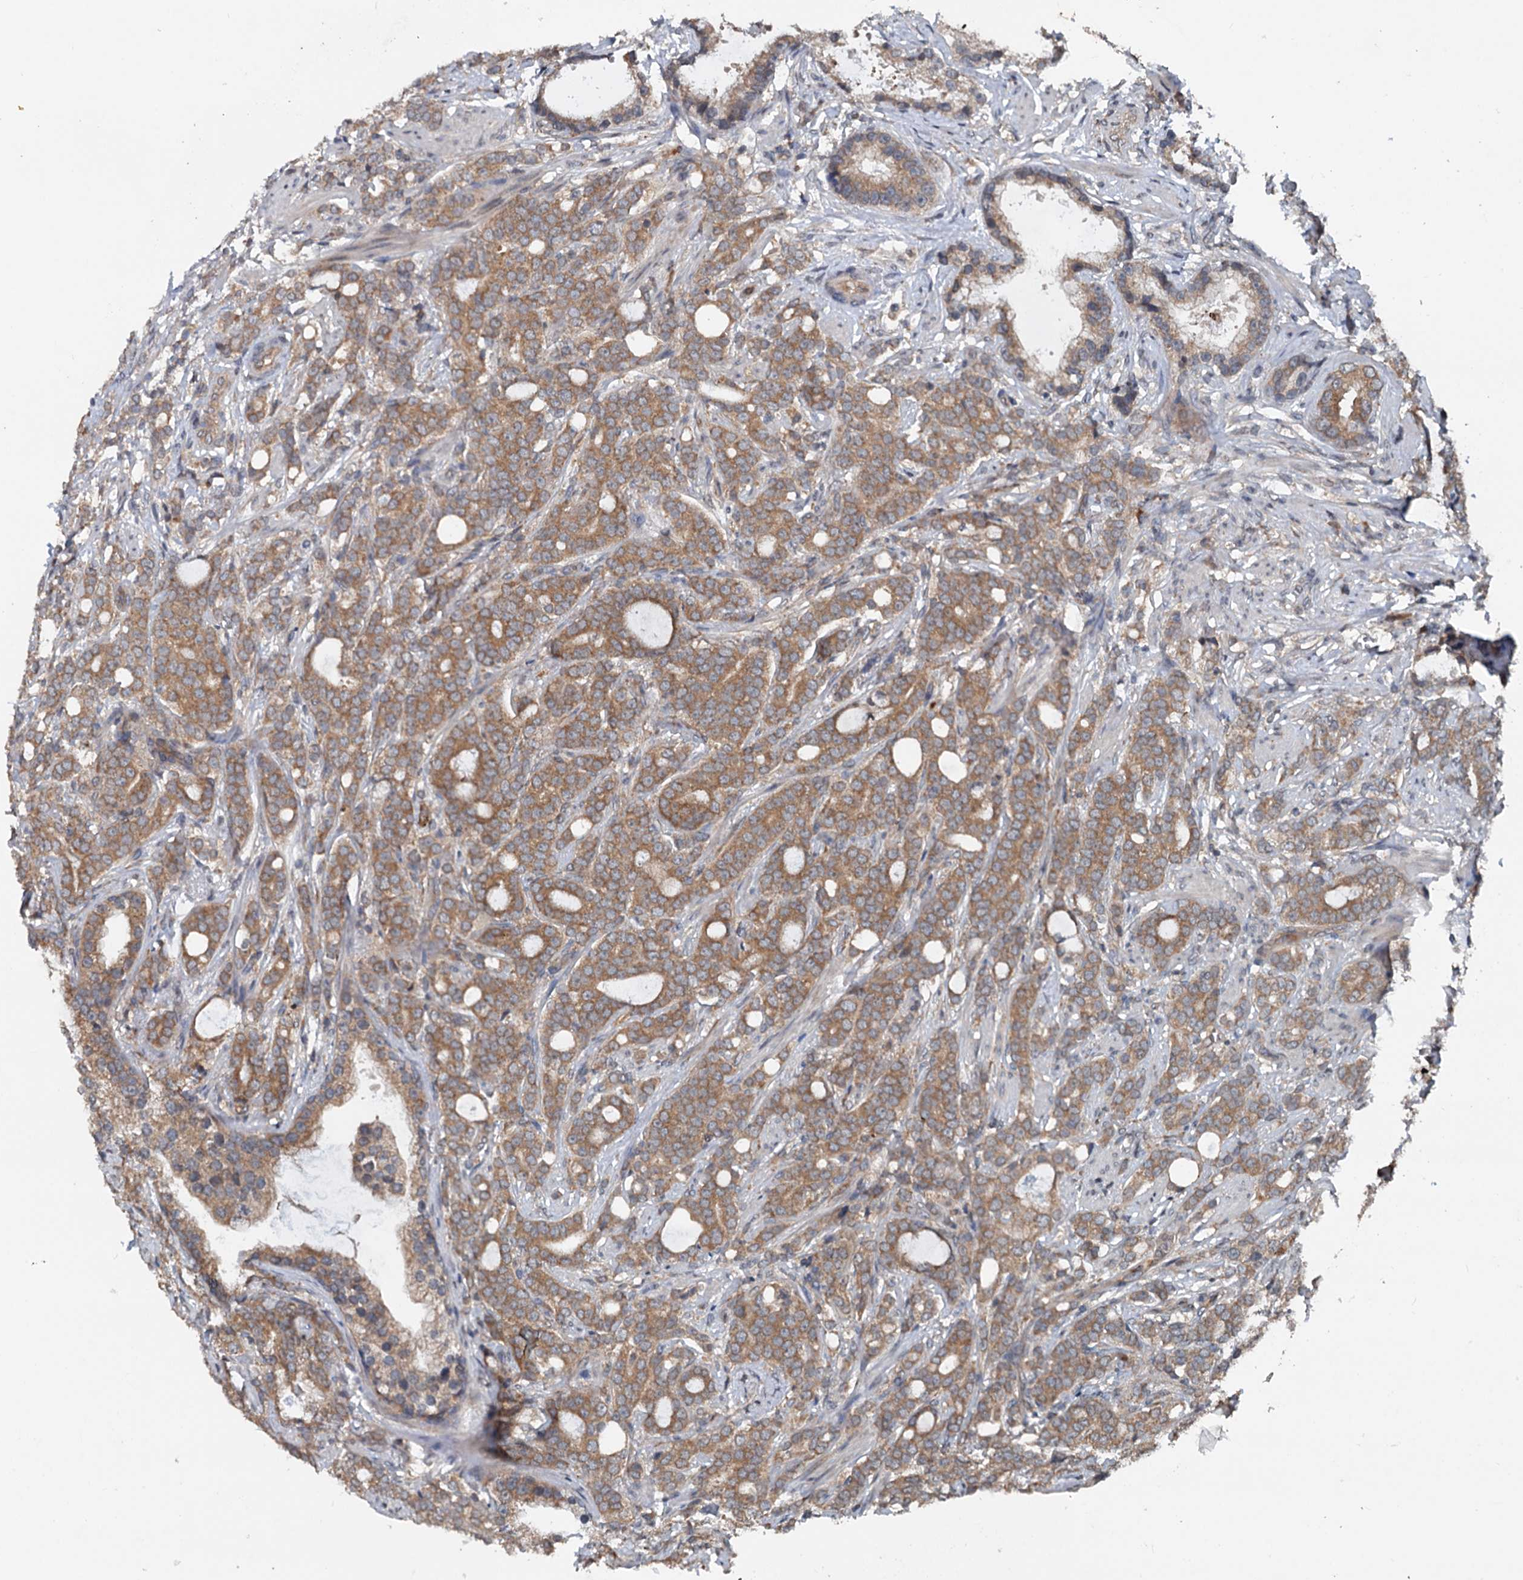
{"staining": {"intensity": "moderate", "quantity": ">75%", "location": "cytoplasmic/membranous"}, "tissue": "prostate cancer", "cell_type": "Tumor cells", "image_type": "cancer", "snomed": [{"axis": "morphology", "description": "Adenocarcinoma, Low grade"}, {"axis": "topography", "description": "Prostate"}], "caption": "Protein expression analysis of prostate low-grade adenocarcinoma reveals moderate cytoplasmic/membranous expression in about >75% of tumor cells.", "gene": "N4BP2L2", "patient": {"sex": "male", "age": 71}}